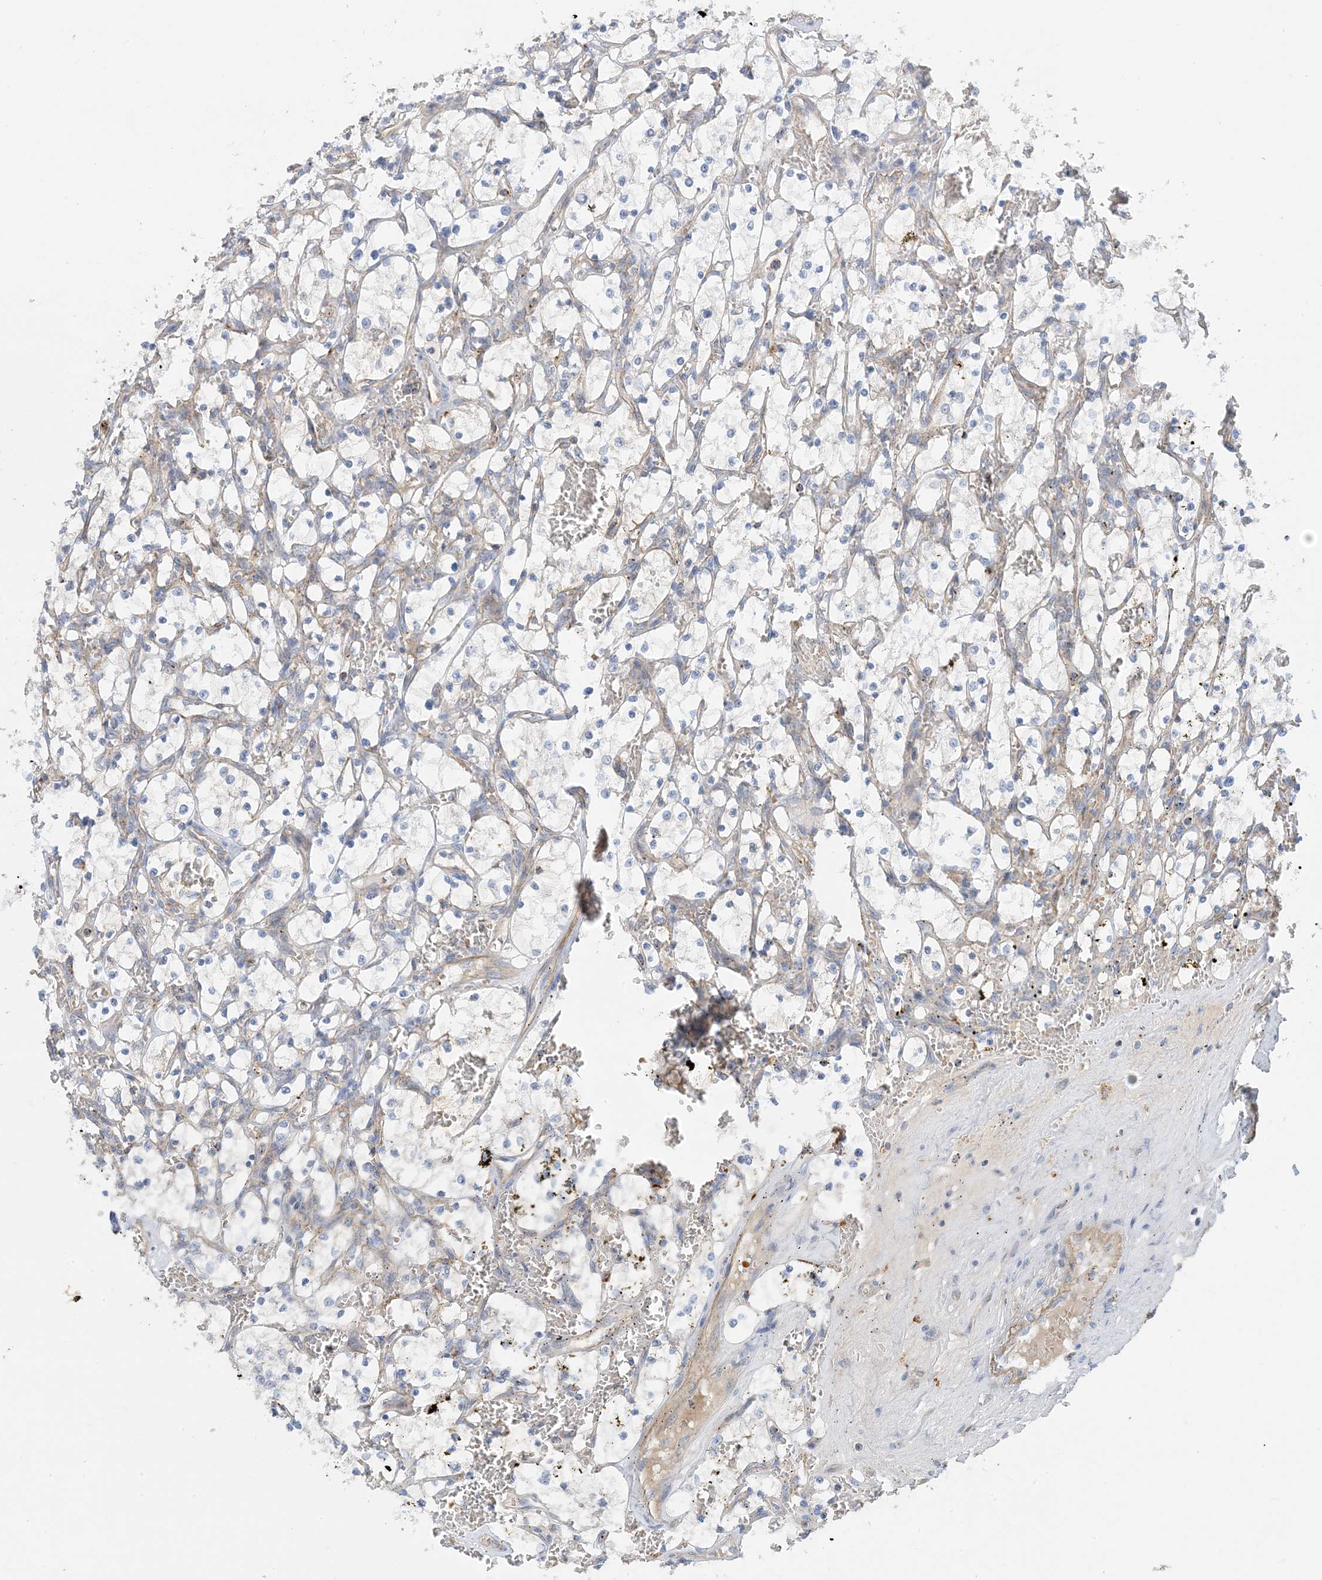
{"staining": {"intensity": "negative", "quantity": "none", "location": "none"}, "tissue": "renal cancer", "cell_type": "Tumor cells", "image_type": "cancer", "snomed": [{"axis": "morphology", "description": "Adenocarcinoma, NOS"}, {"axis": "topography", "description": "Kidney"}], "caption": "The photomicrograph displays no staining of tumor cells in renal cancer (adenocarcinoma).", "gene": "CALHM5", "patient": {"sex": "female", "age": 69}}